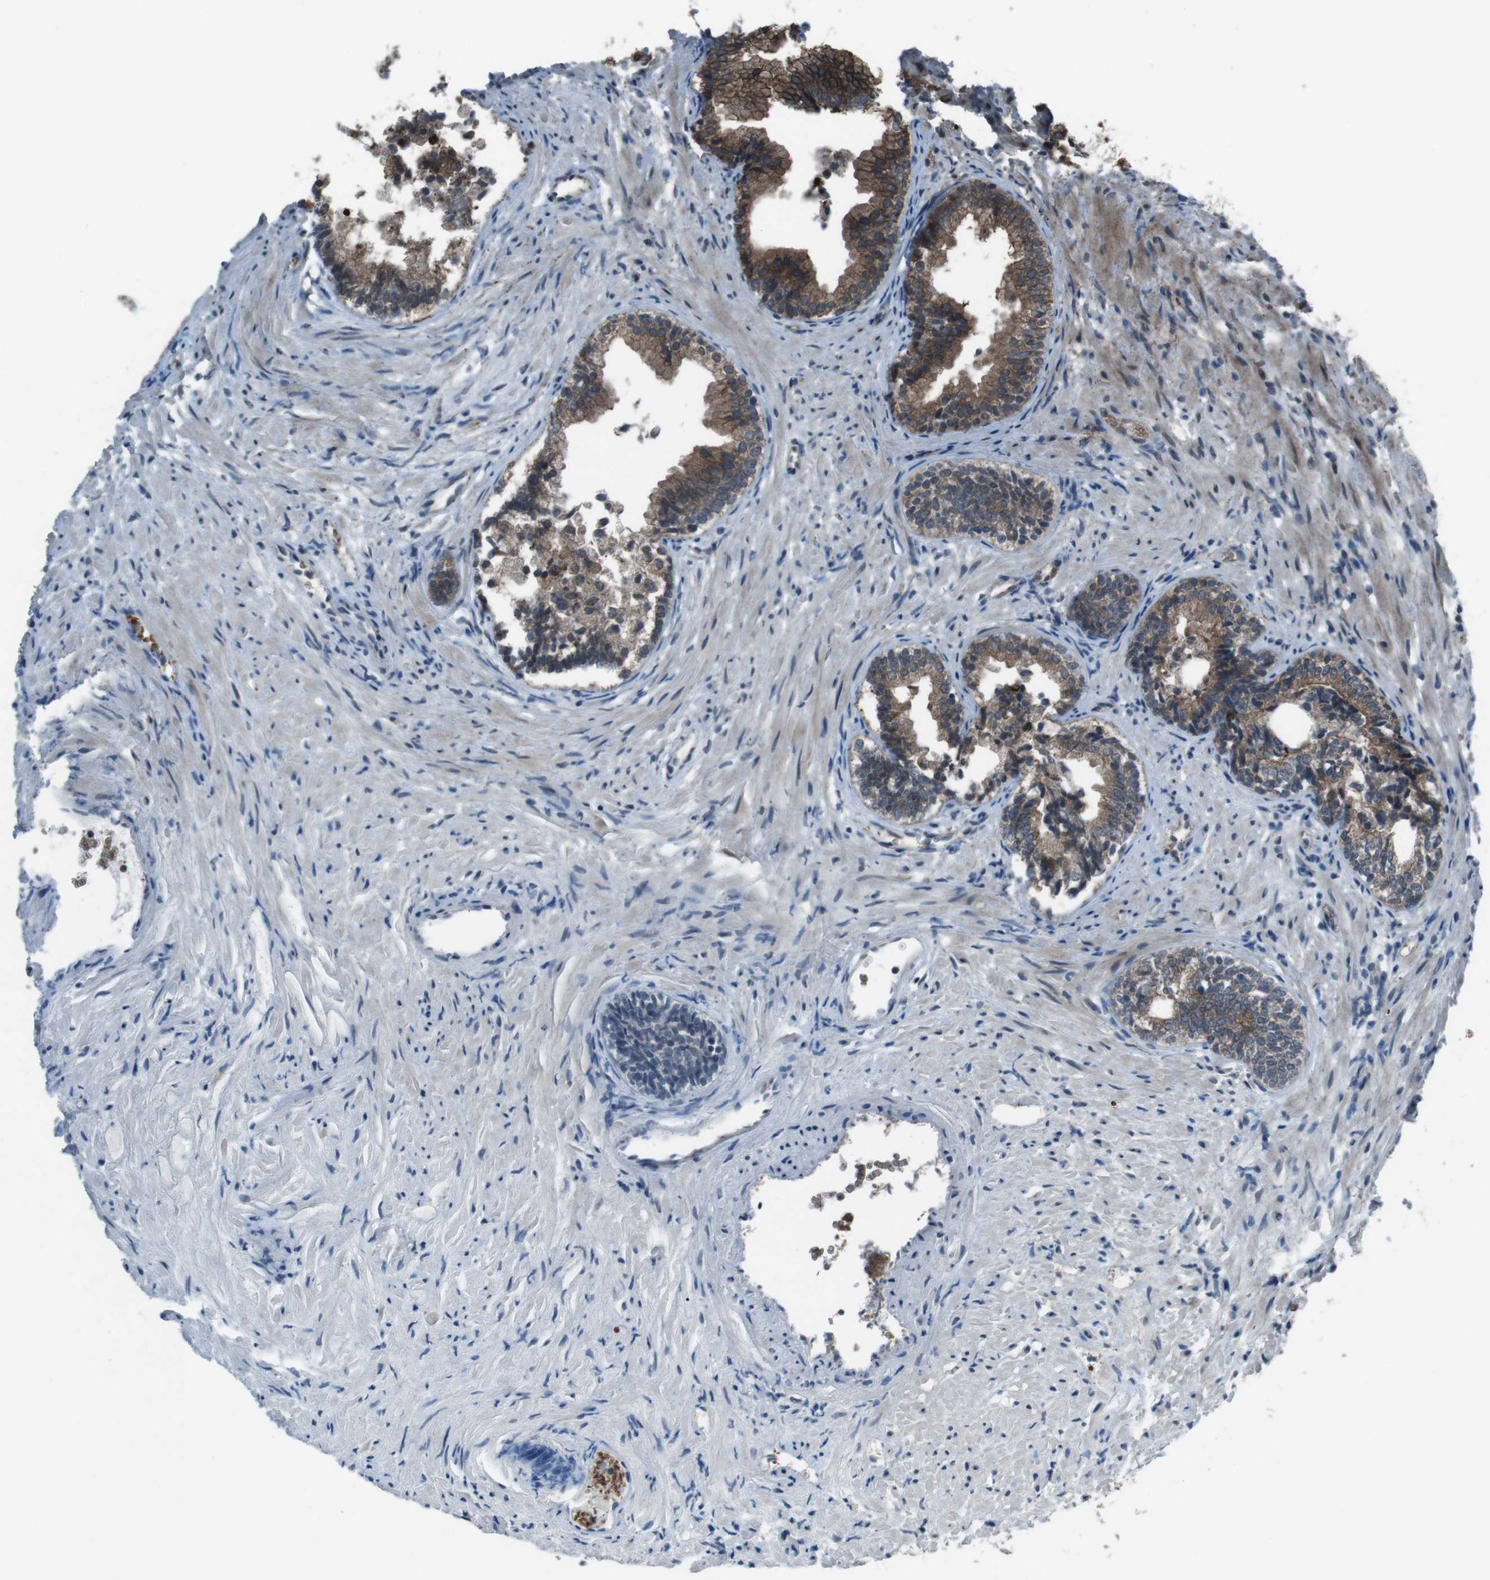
{"staining": {"intensity": "strong", "quantity": ">75%", "location": "cytoplasmic/membranous"}, "tissue": "prostate", "cell_type": "Glandular cells", "image_type": "normal", "snomed": [{"axis": "morphology", "description": "Normal tissue, NOS"}, {"axis": "topography", "description": "Prostate"}], "caption": "Glandular cells exhibit high levels of strong cytoplasmic/membranous expression in about >75% of cells in benign prostate. The protein is shown in brown color, while the nuclei are stained blue.", "gene": "GDF10", "patient": {"sex": "male", "age": 76}}